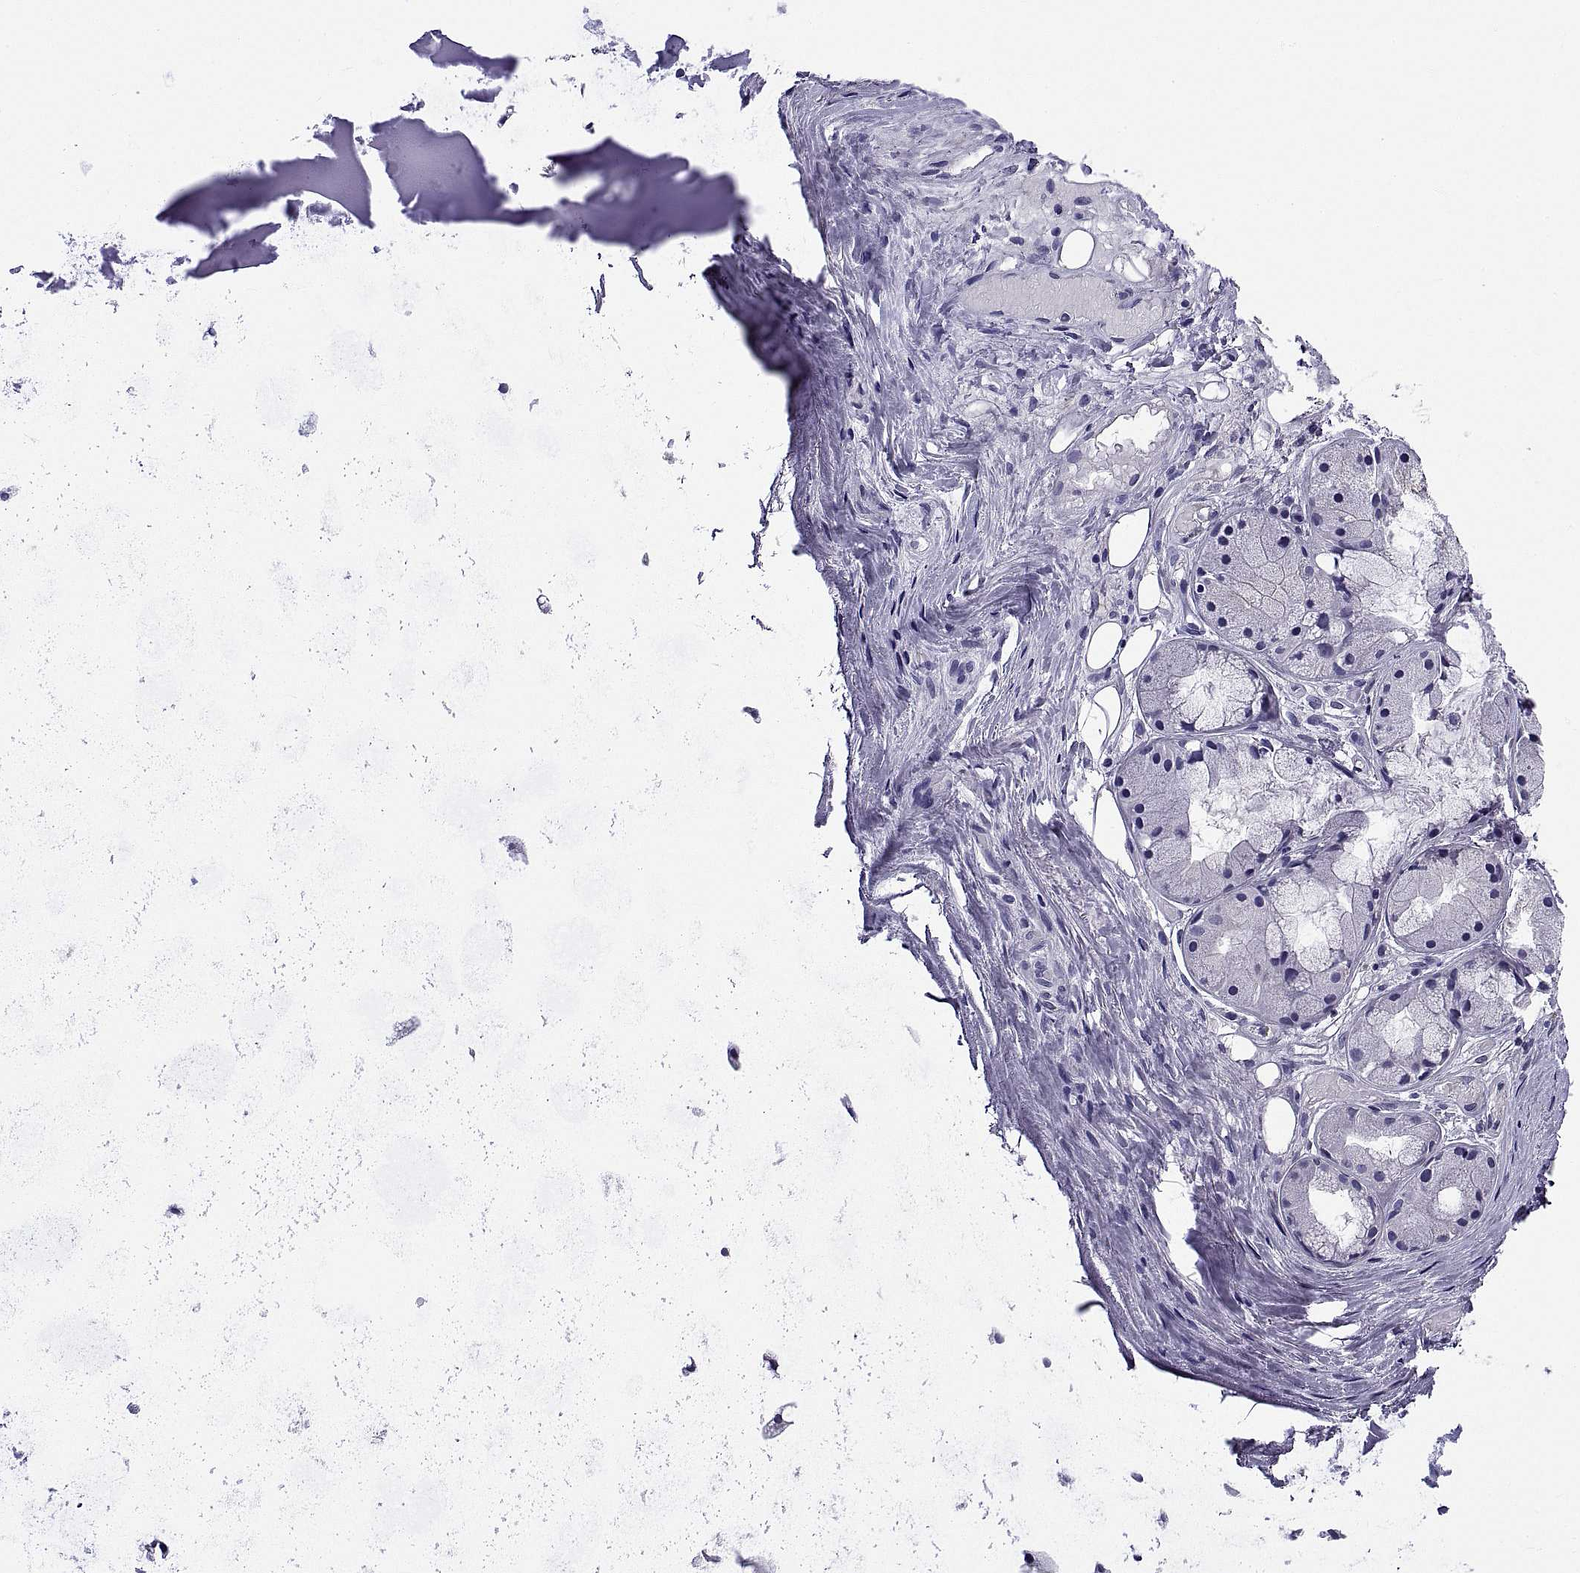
{"staining": {"intensity": "negative", "quantity": "none", "location": "none"}, "tissue": "soft tissue", "cell_type": "Chondrocytes", "image_type": "normal", "snomed": [{"axis": "morphology", "description": "Normal tissue, NOS"}, {"axis": "topography", "description": "Cartilage tissue"}], "caption": "DAB immunohistochemical staining of benign human soft tissue demonstrates no significant staining in chondrocytes.", "gene": "TGFBR3L", "patient": {"sex": "male", "age": 62}}